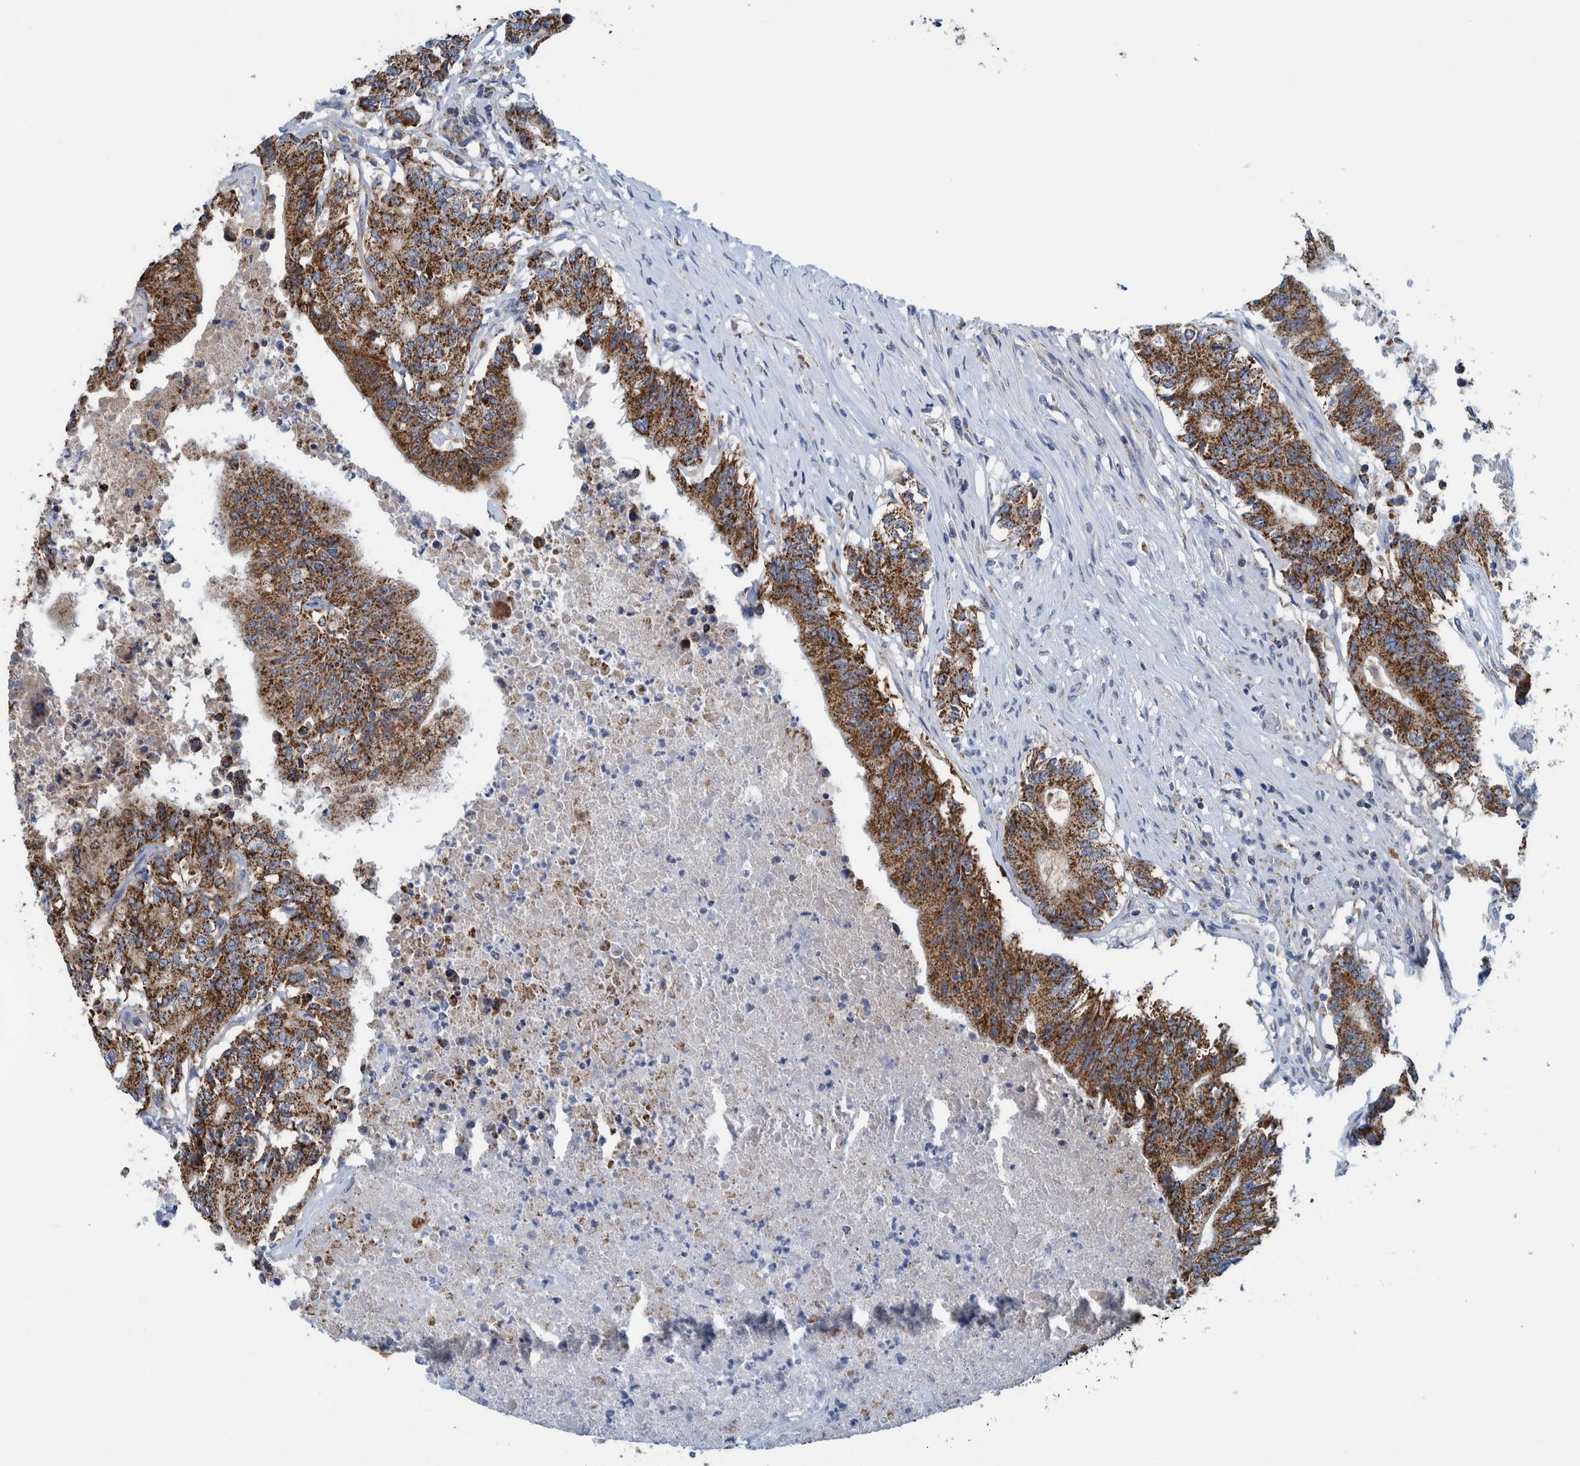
{"staining": {"intensity": "strong", "quantity": ">75%", "location": "cytoplasmic/membranous"}, "tissue": "colorectal cancer", "cell_type": "Tumor cells", "image_type": "cancer", "snomed": [{"axis": "morphology", "description": "Adenocarcinoma, NOS"}, {"axis": "topography", "description": "Colon"}], "caption": "This histopathology image reveals colorectal cancer (adenocarcinoma) stained with IHC to label a protein in brown. The cytoplasmic/membranous of tumor cells show strong positivity for the protein. Nuclei are counter-stained blue.", "gene": "MRPS7", "patient": {"sex": "female", "age": 77}}